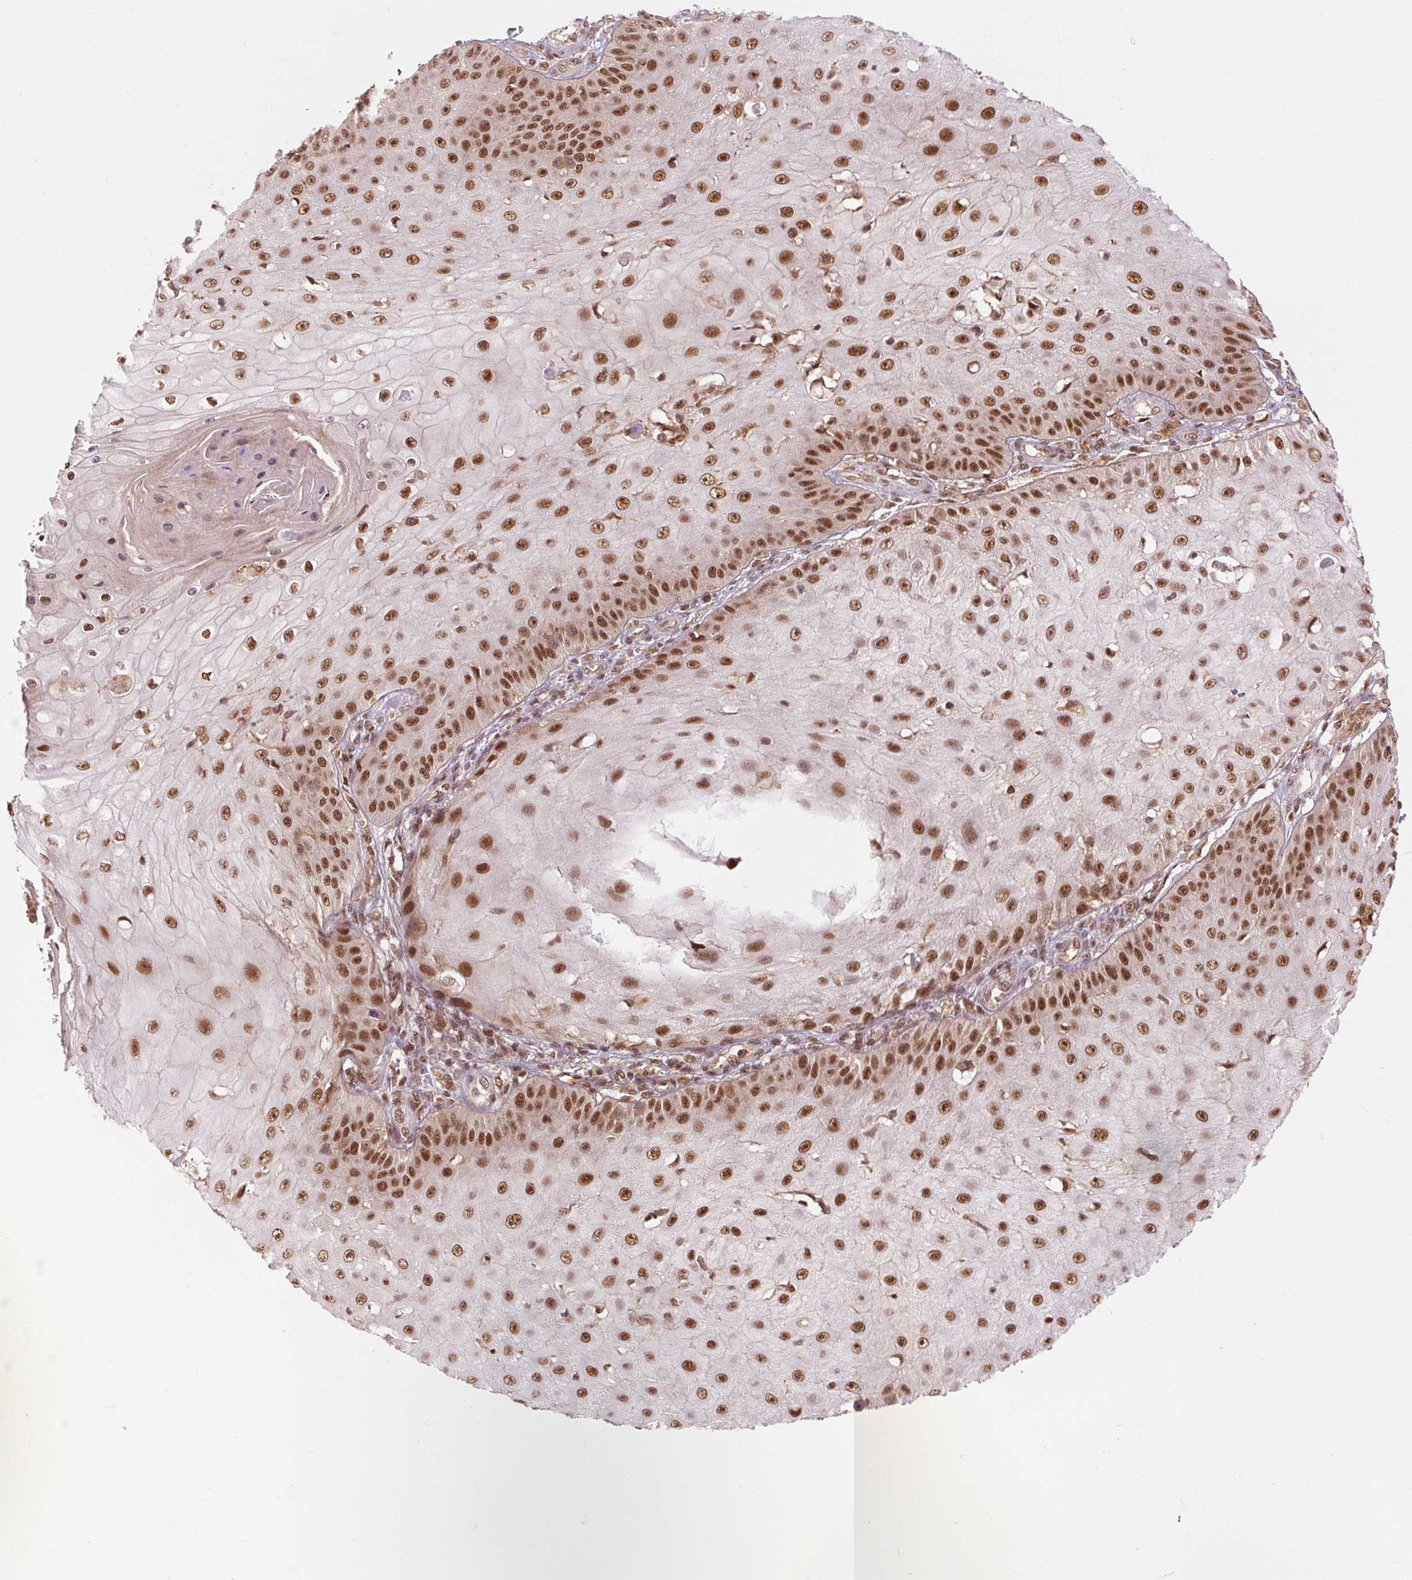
{"staining": {"intensity": "strong", "quantity": ">75%", "location": "nuclear"}, "tissue": "skin cancer", "cell_type": "Tumor cells", "image_type": "cancer", "snomed": [{"axis": "morphology", "description": "Squamous cell carcinoma, NOS"}, {"axis": "topography", "description": "Skin"}], "caption": "Skin cancer was stained to show a protein in brown. There is high levels of strong nuclear positivity in approximately >75% of tumor cells. (DAB IHC with brightfield microscopy, high magnification).", "gene": "CSTF1", "patient": {"sex": "male", "age": 70}}